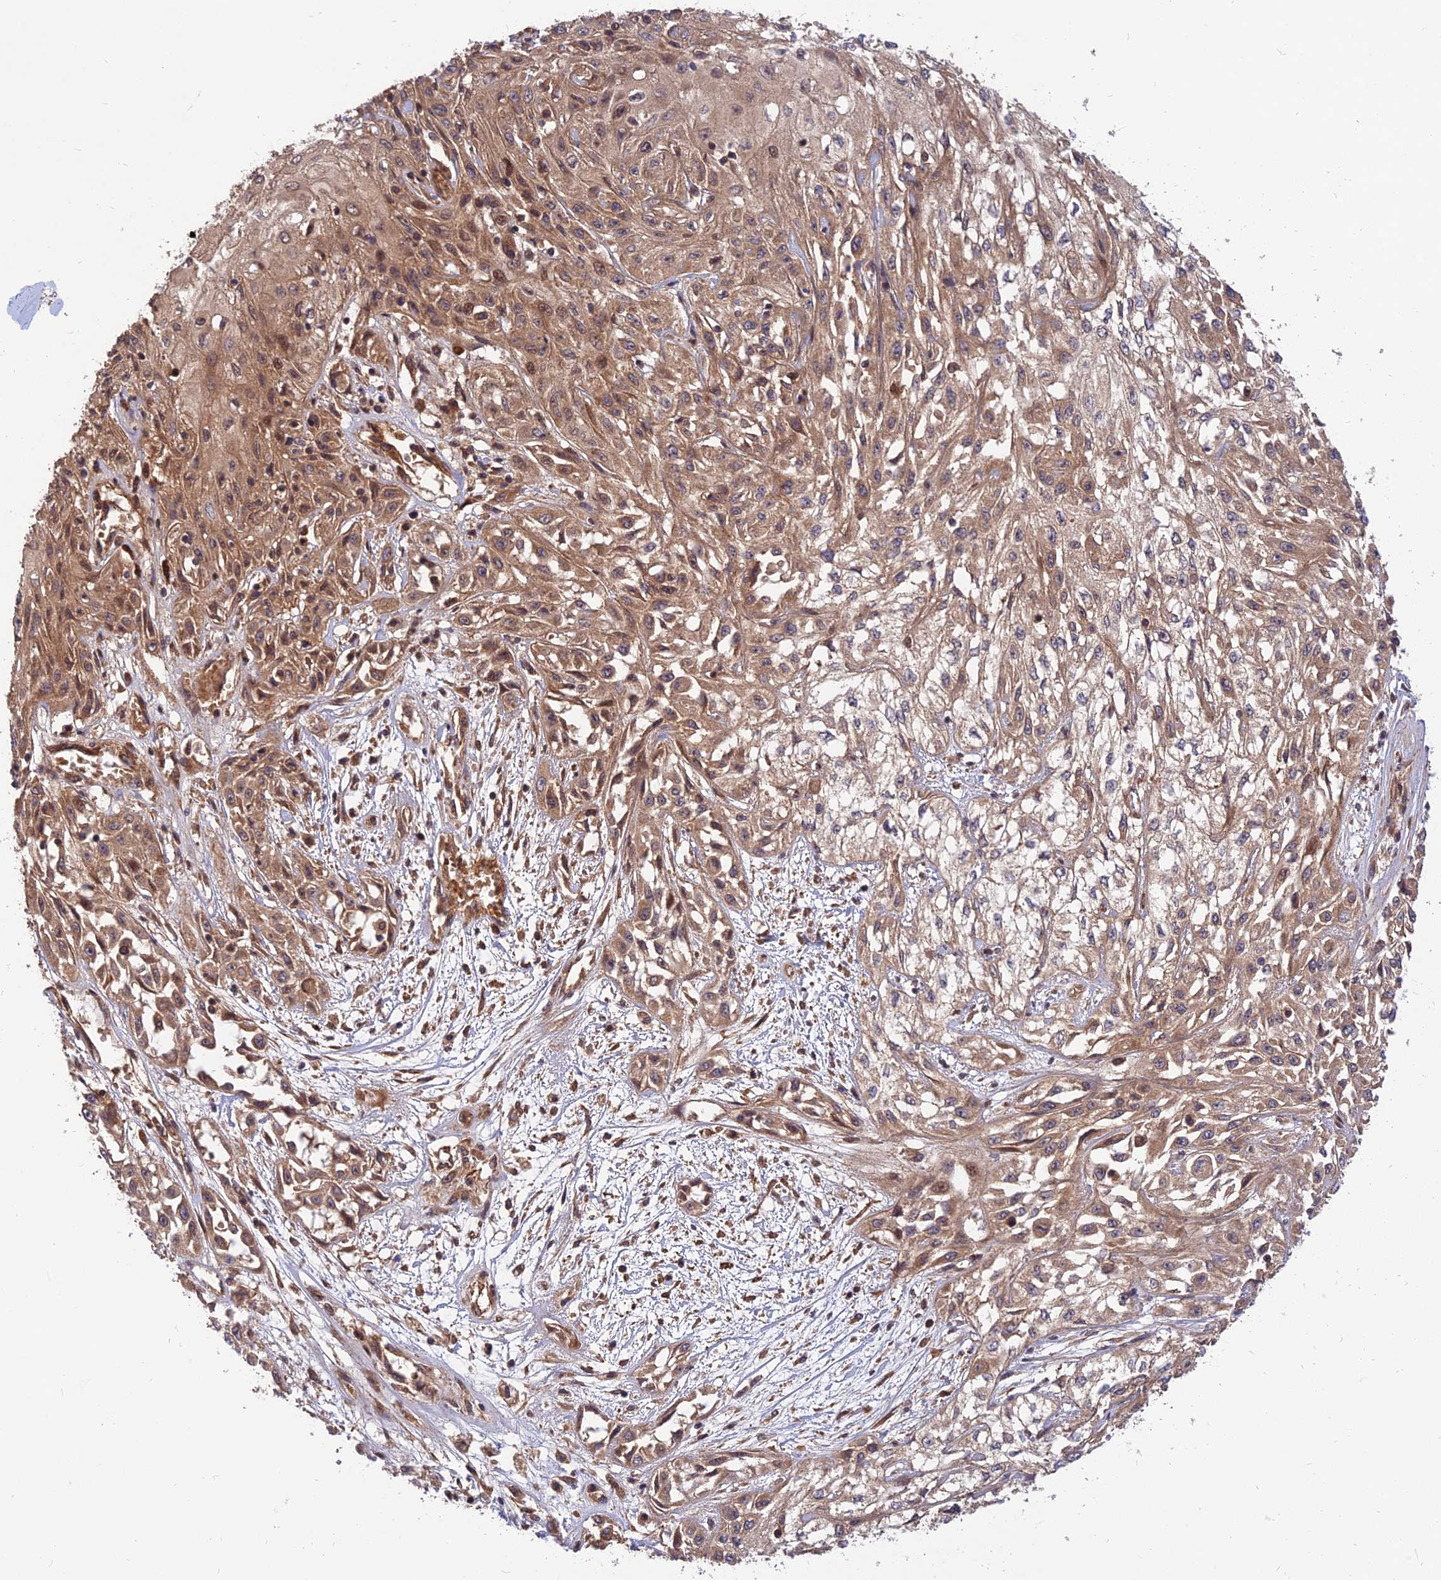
{"staining": {"intensity": "moderate", "quantity": ">75%", "location": "cytoplasmic/membranous"}, "tissue": "skin cancer", "cell_type": "Tumor cells", "image_type": "cancer", "snomed": [{"axis": "morphology", "description": "Squamous cell carcinoma, NOS"}, {"axis": "morphology", "description": "Squamous cell carcinoma, metastatic, NOS"}, {"axis": "topography", "description": "Skin"}, {"axis": "topography", "description": "Lymph node"}], "caption": "The immunohistochemical stain highlights moderate cytoplasmic/membranous expression in tumor cells of skin cancer (squamous cell carcinoma) tissue.", "gene": "RELCH", "patient": {"sex": "male", "age": 75}}